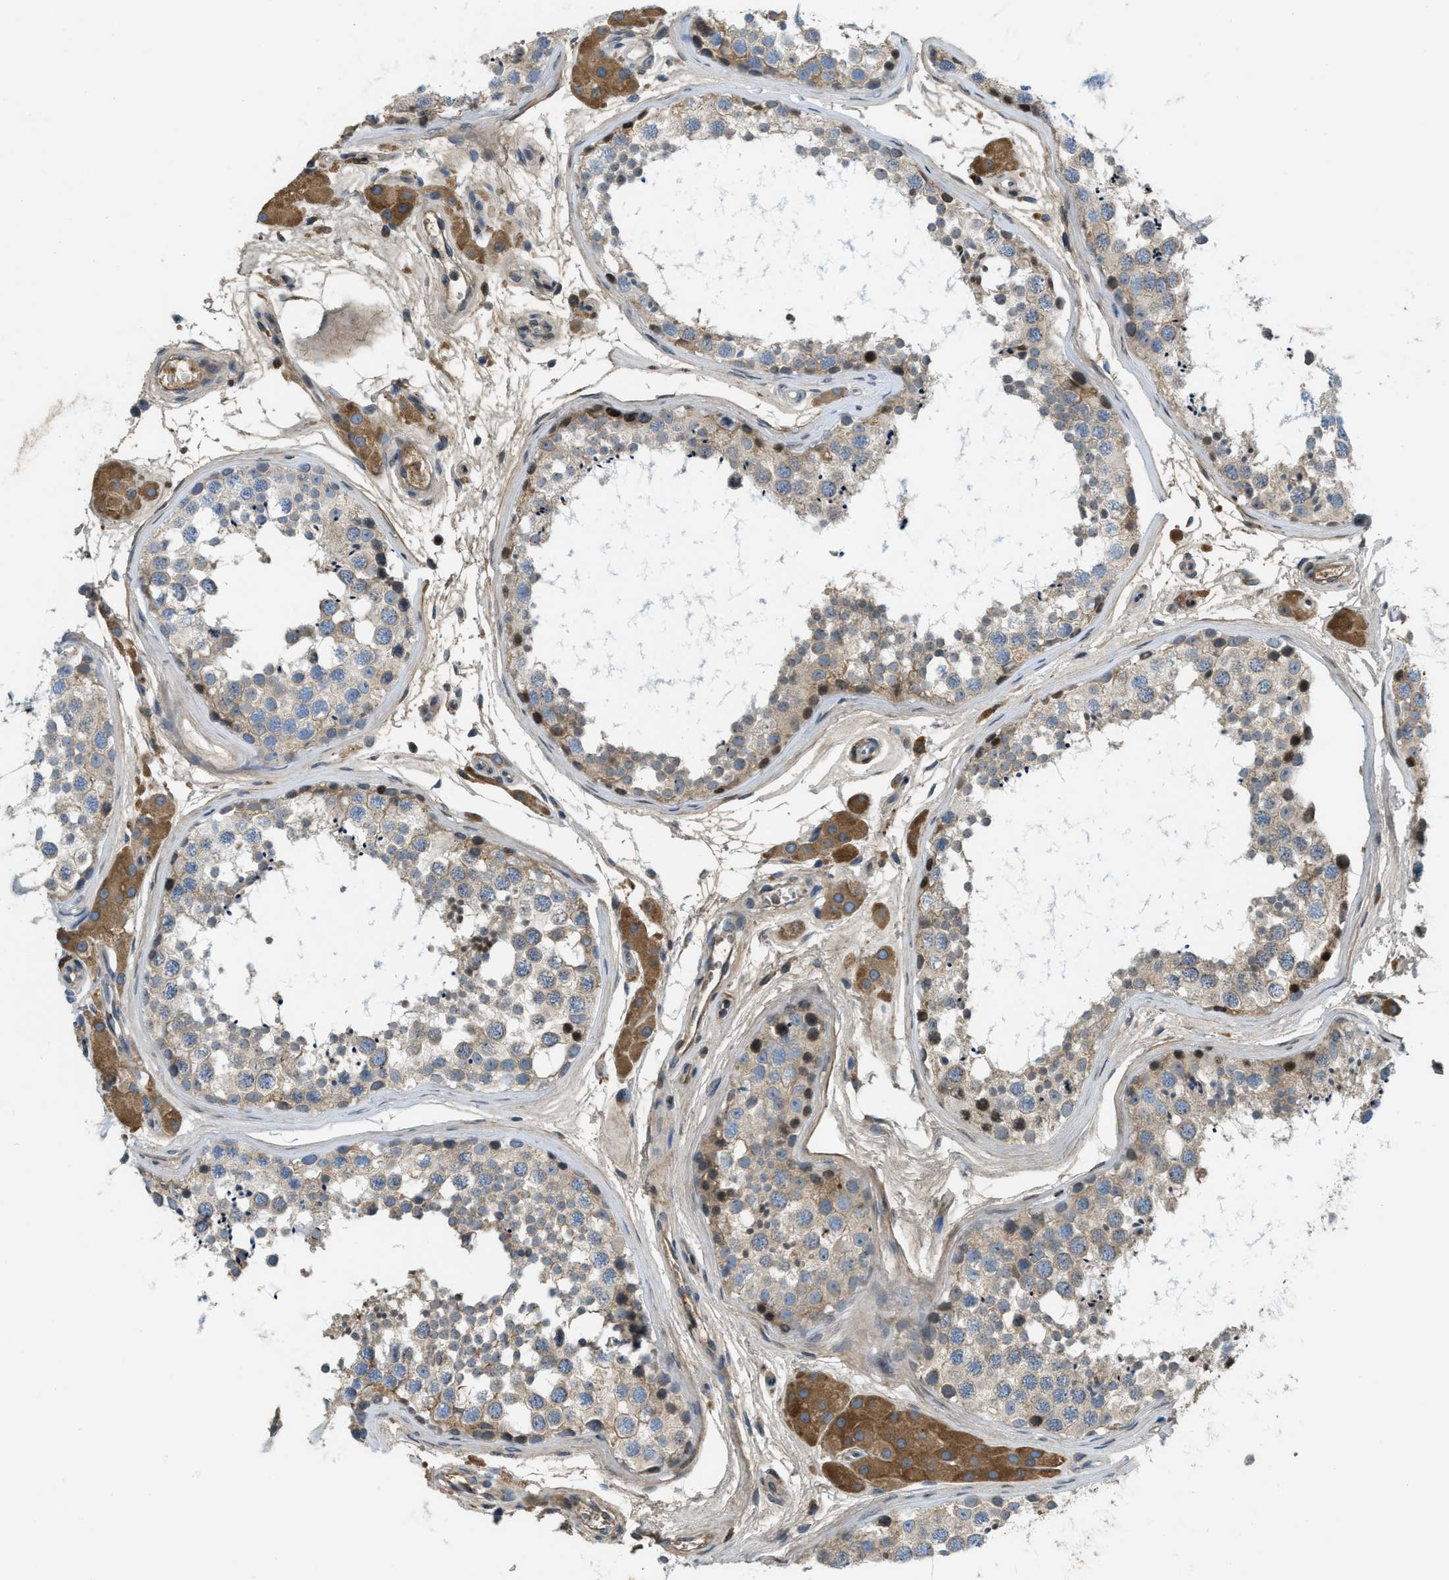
{"staining": {"intensity": "weak", "quantity": "25%-75%", "location": "cytoplasmic/membranous"}, "tissue": "testis", "cell_type": "Cells in seminiferous ducts", "image_type": "normal", "snomed": [{"axis": "morphology", "description": "Normal tissue, NOS"}, {"axis": "topography", "description": "Testis"}], "caption": "This image demonstrates immunohistochemistry (IHC) staining of benign human testis, with low weak cytoplasmic/membranous positivity in about 25%-75% of cells in seminiferous ducts.", "gene": "MPDU1", "patient": {"sex": "male", "age": 56}}